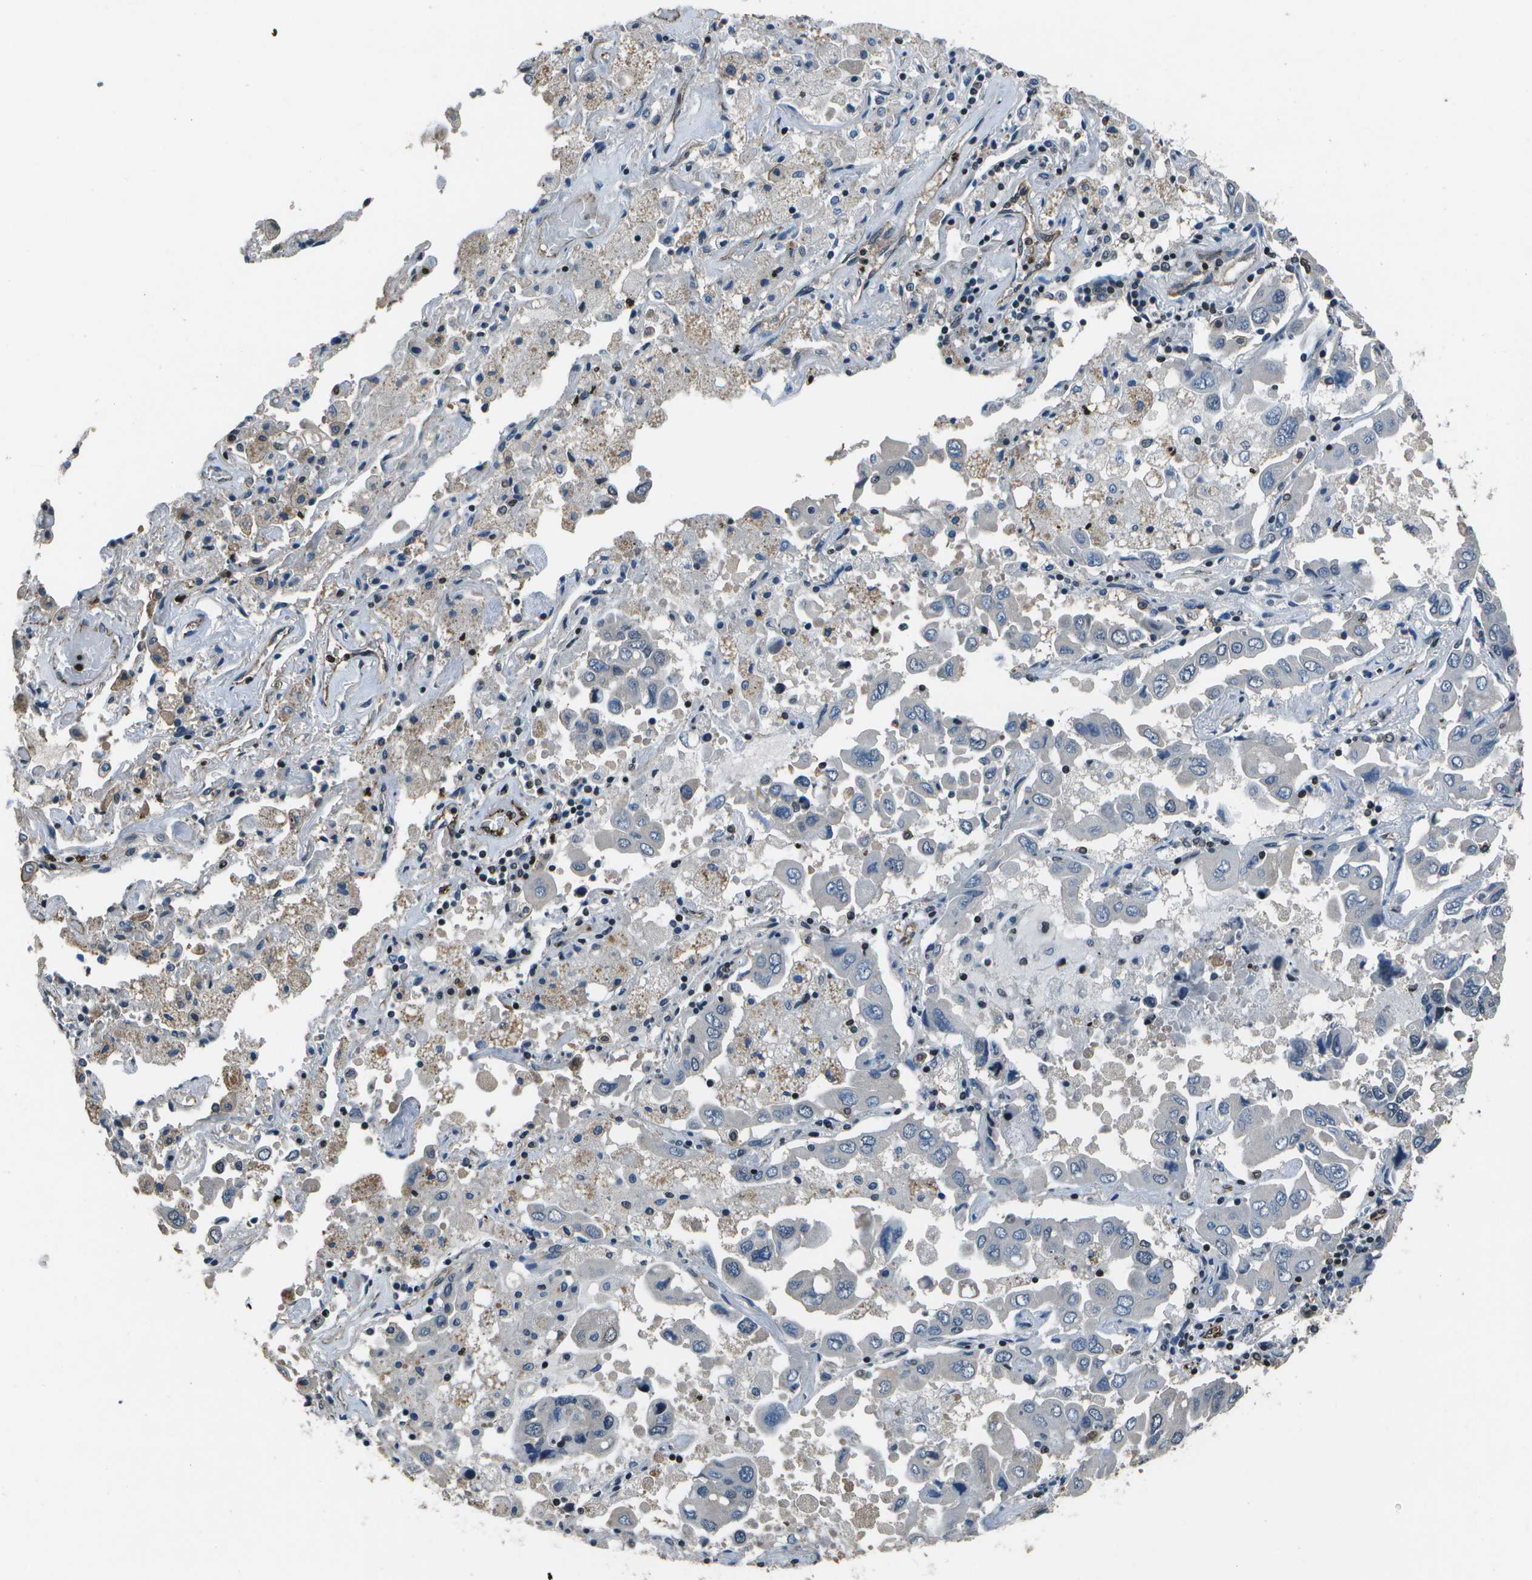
{"staining": {"intensity": "negative", "quantity": "none", "location": "none"}, "tissue": "lung cancer", "cell_type": "Tumor cells", "image_type": "cancer", "snomed": [{"axis": "morphology", "description": "Adenocarcinoma, NOS"}, {"axis": "topography", "description": "Lung"}], "caption": "The immunohistochemistry (IHC) micrograph has no significant expression in tumor cells of lung cancer (adenocarcinoma) tissue.", "gene": "PDLIM1", "patient": {"sex": "male", "age": 64}}